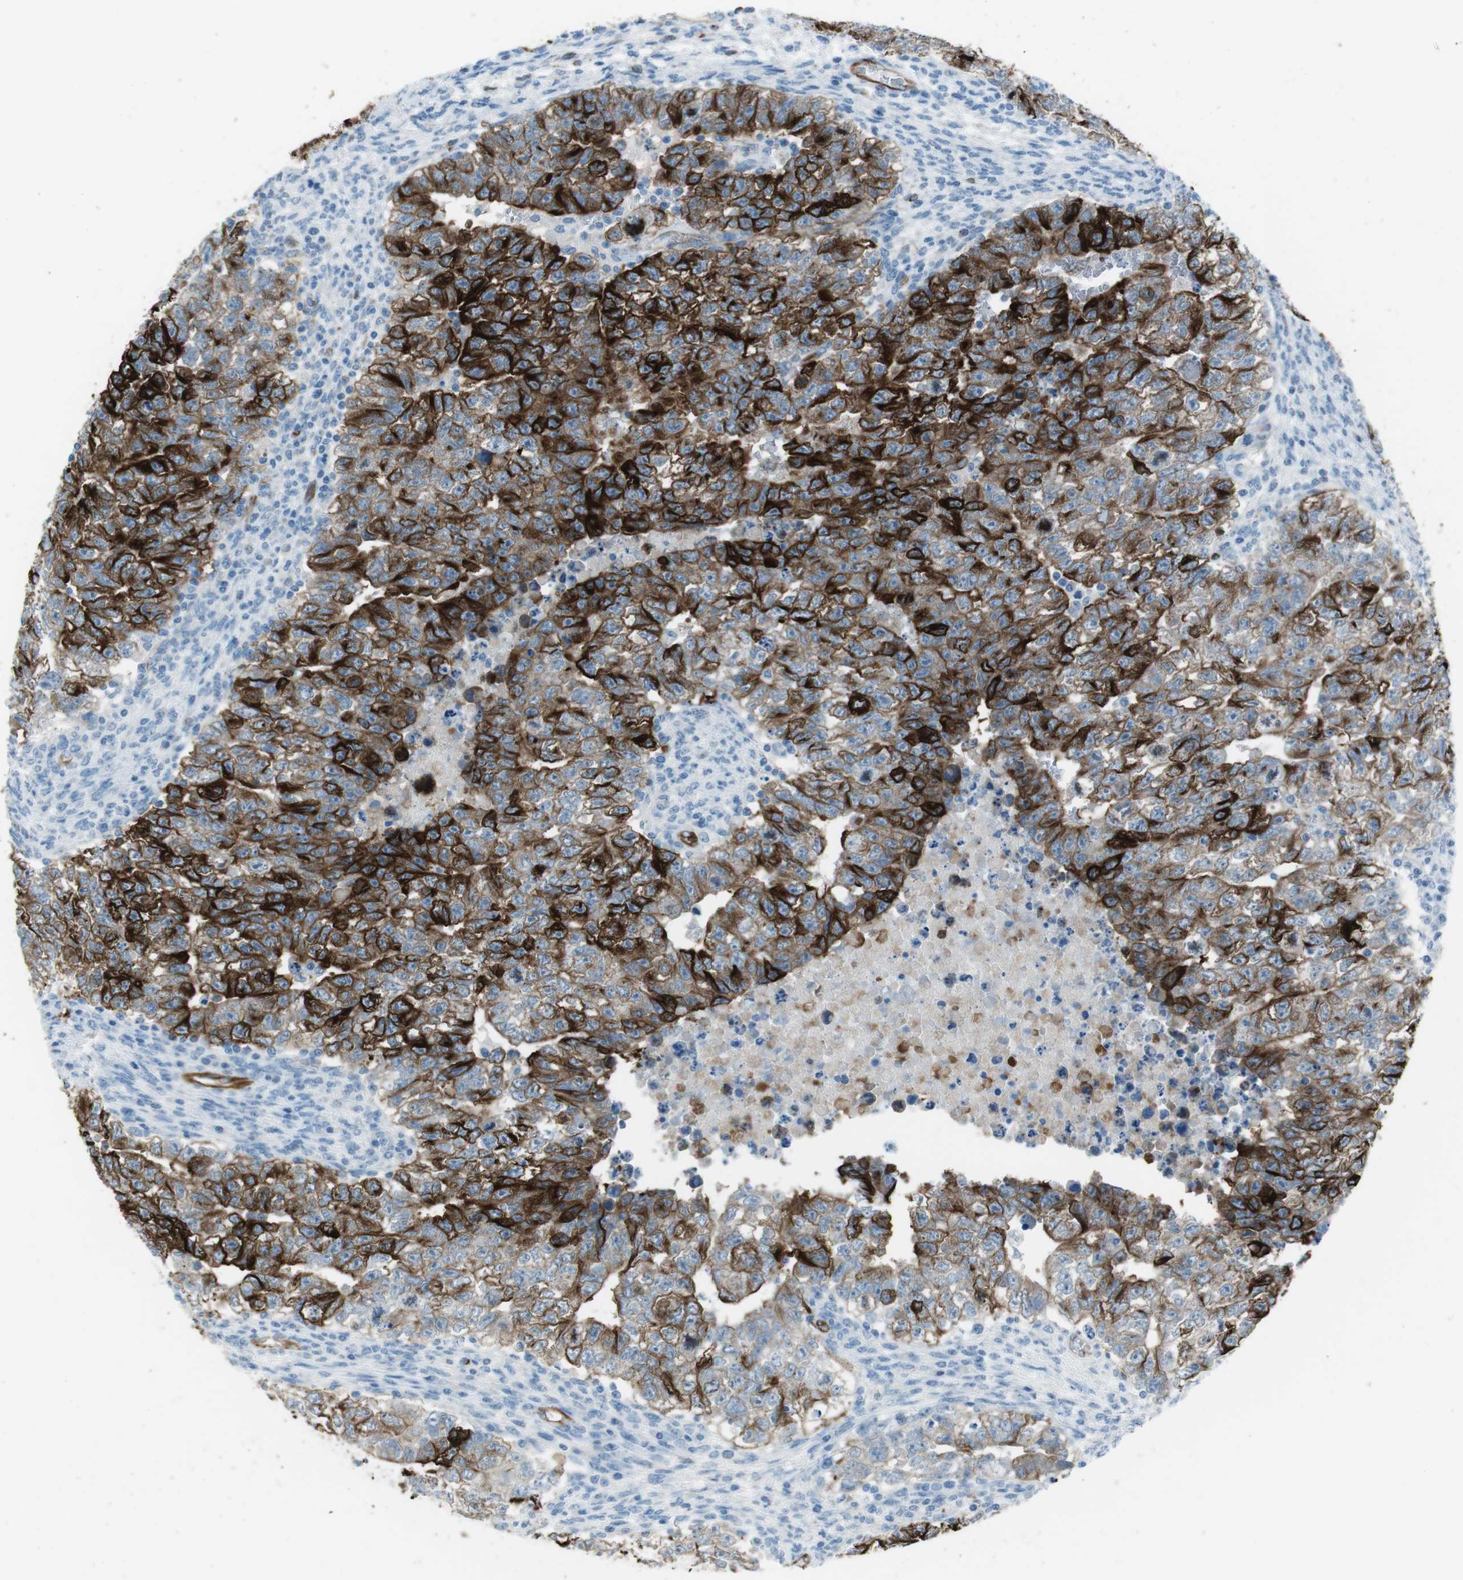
{"staining": {"intensity": "moderate", "quantity": "25%-75%", "location": "cytoplasmic/membranous"}, "tissue": "testis cancer", "cell_type": "Tumor cells", "image_type": "cancer", "snomed": [{"axis": "morphology", "description": "Seminoma, NOS"}, {"axis": "morphology", "description": "Carcinoma, Embryonal, NOS"}, {"axis": "topography", "description": "Testis"}], "caption": "Protein expression analysis of human testis embryonal carcinoma reveals moderate cytoplasmic/membranous expression in about 25%-75% of tumor cells. (DAB = brown stain, brightfield microscopy at high magnification).", "gene": "TUBB2A", "patient": {"sex": "male", "age": 38}}